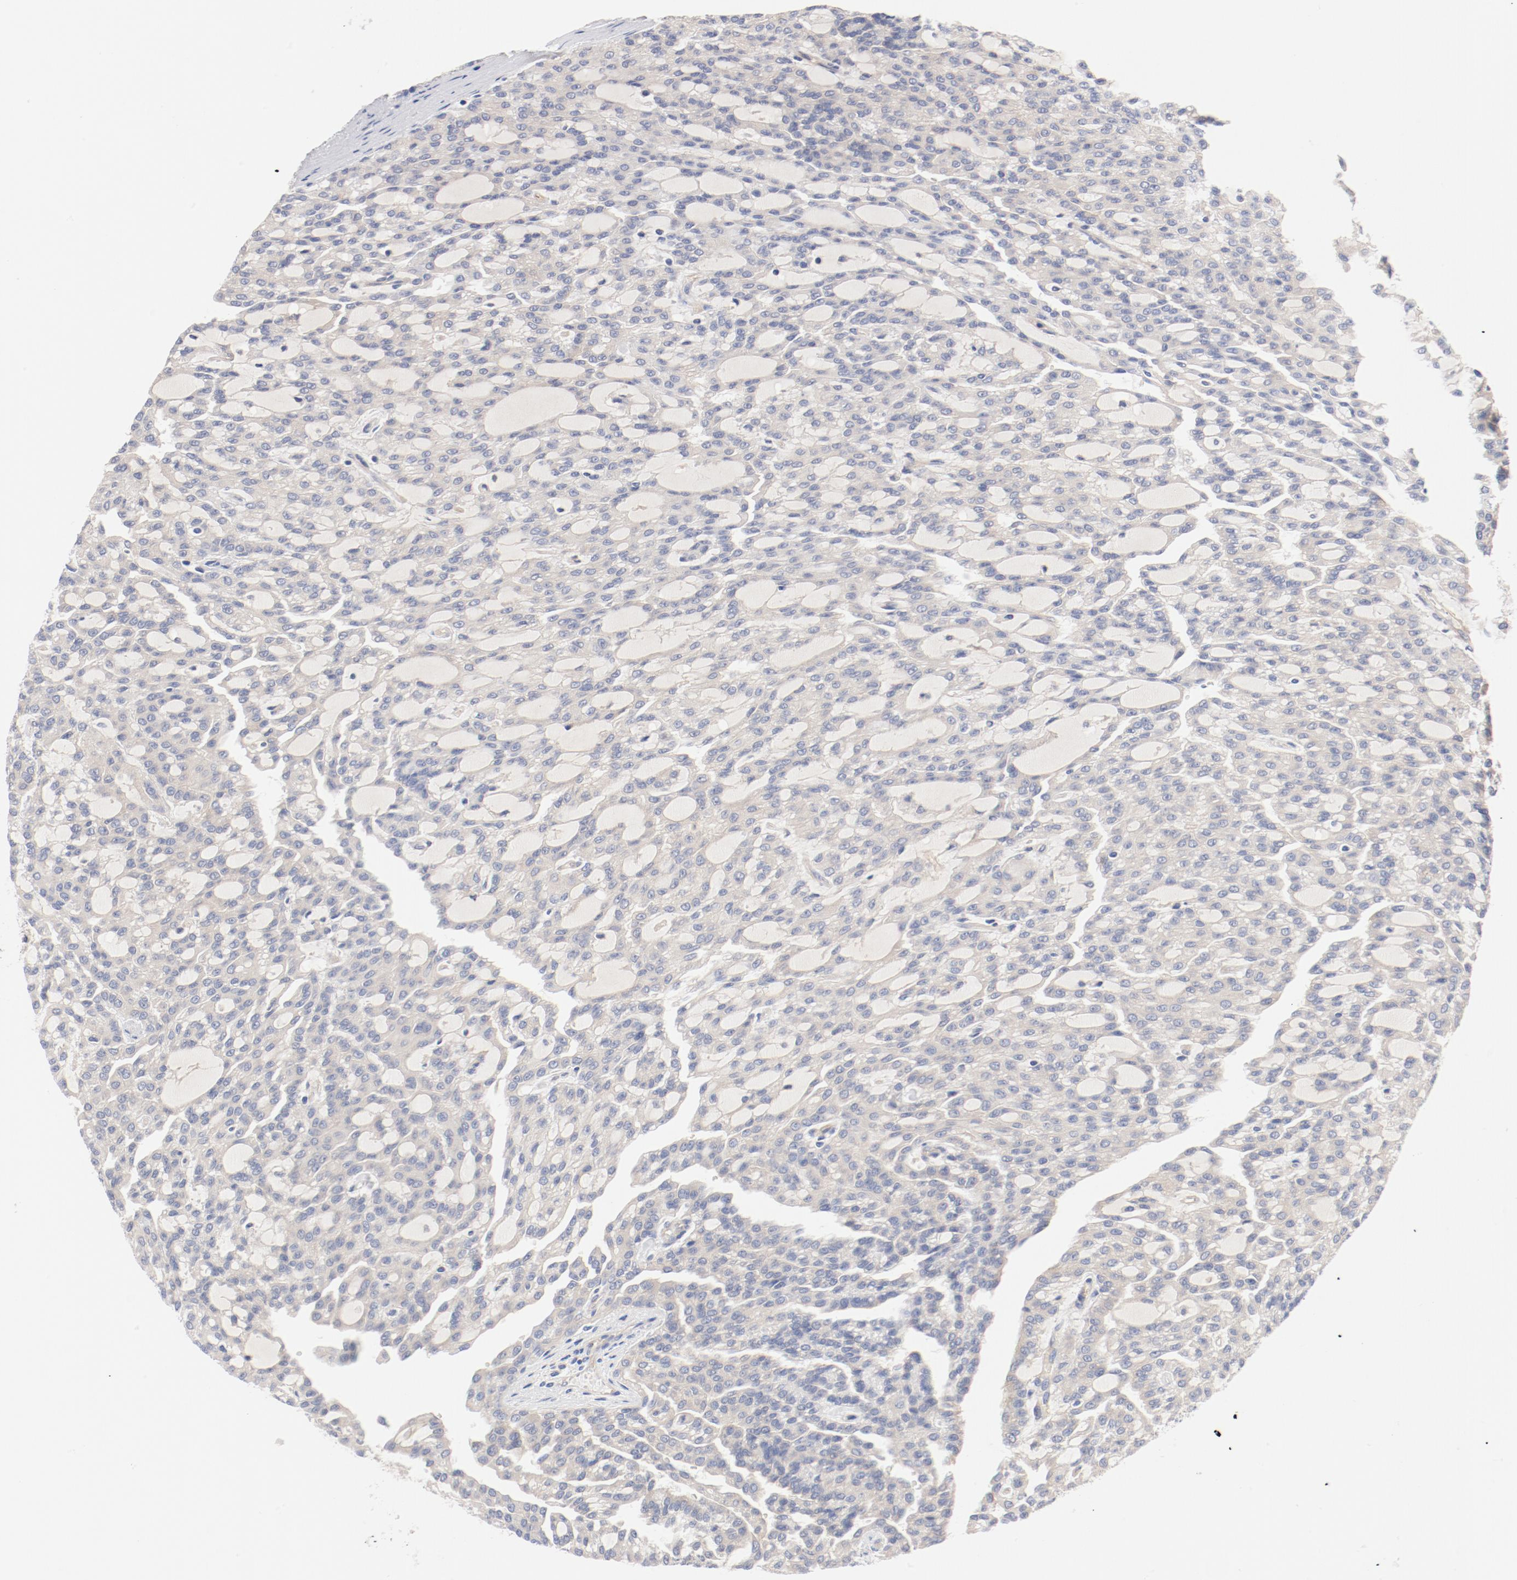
{"staining": {"intensity": "negative", "quantity": "none", "location": "none"}, "tissue": "renal cancer", "cell_type": "Tumor cells", "image_type": "cancer", "snomed": [{"axis": "morphology", "description": "Adenocarcinoma, NOS"}, {"axis": "topography", "description": "Kidney"}], "caption": "Immunohistochemical staining of human renal cancer (adenocarcinoma) exhibits no significant staining in tumor cells.", "gene": "DYNC1H1", "patient": {"sex": "male", "age": 63}}